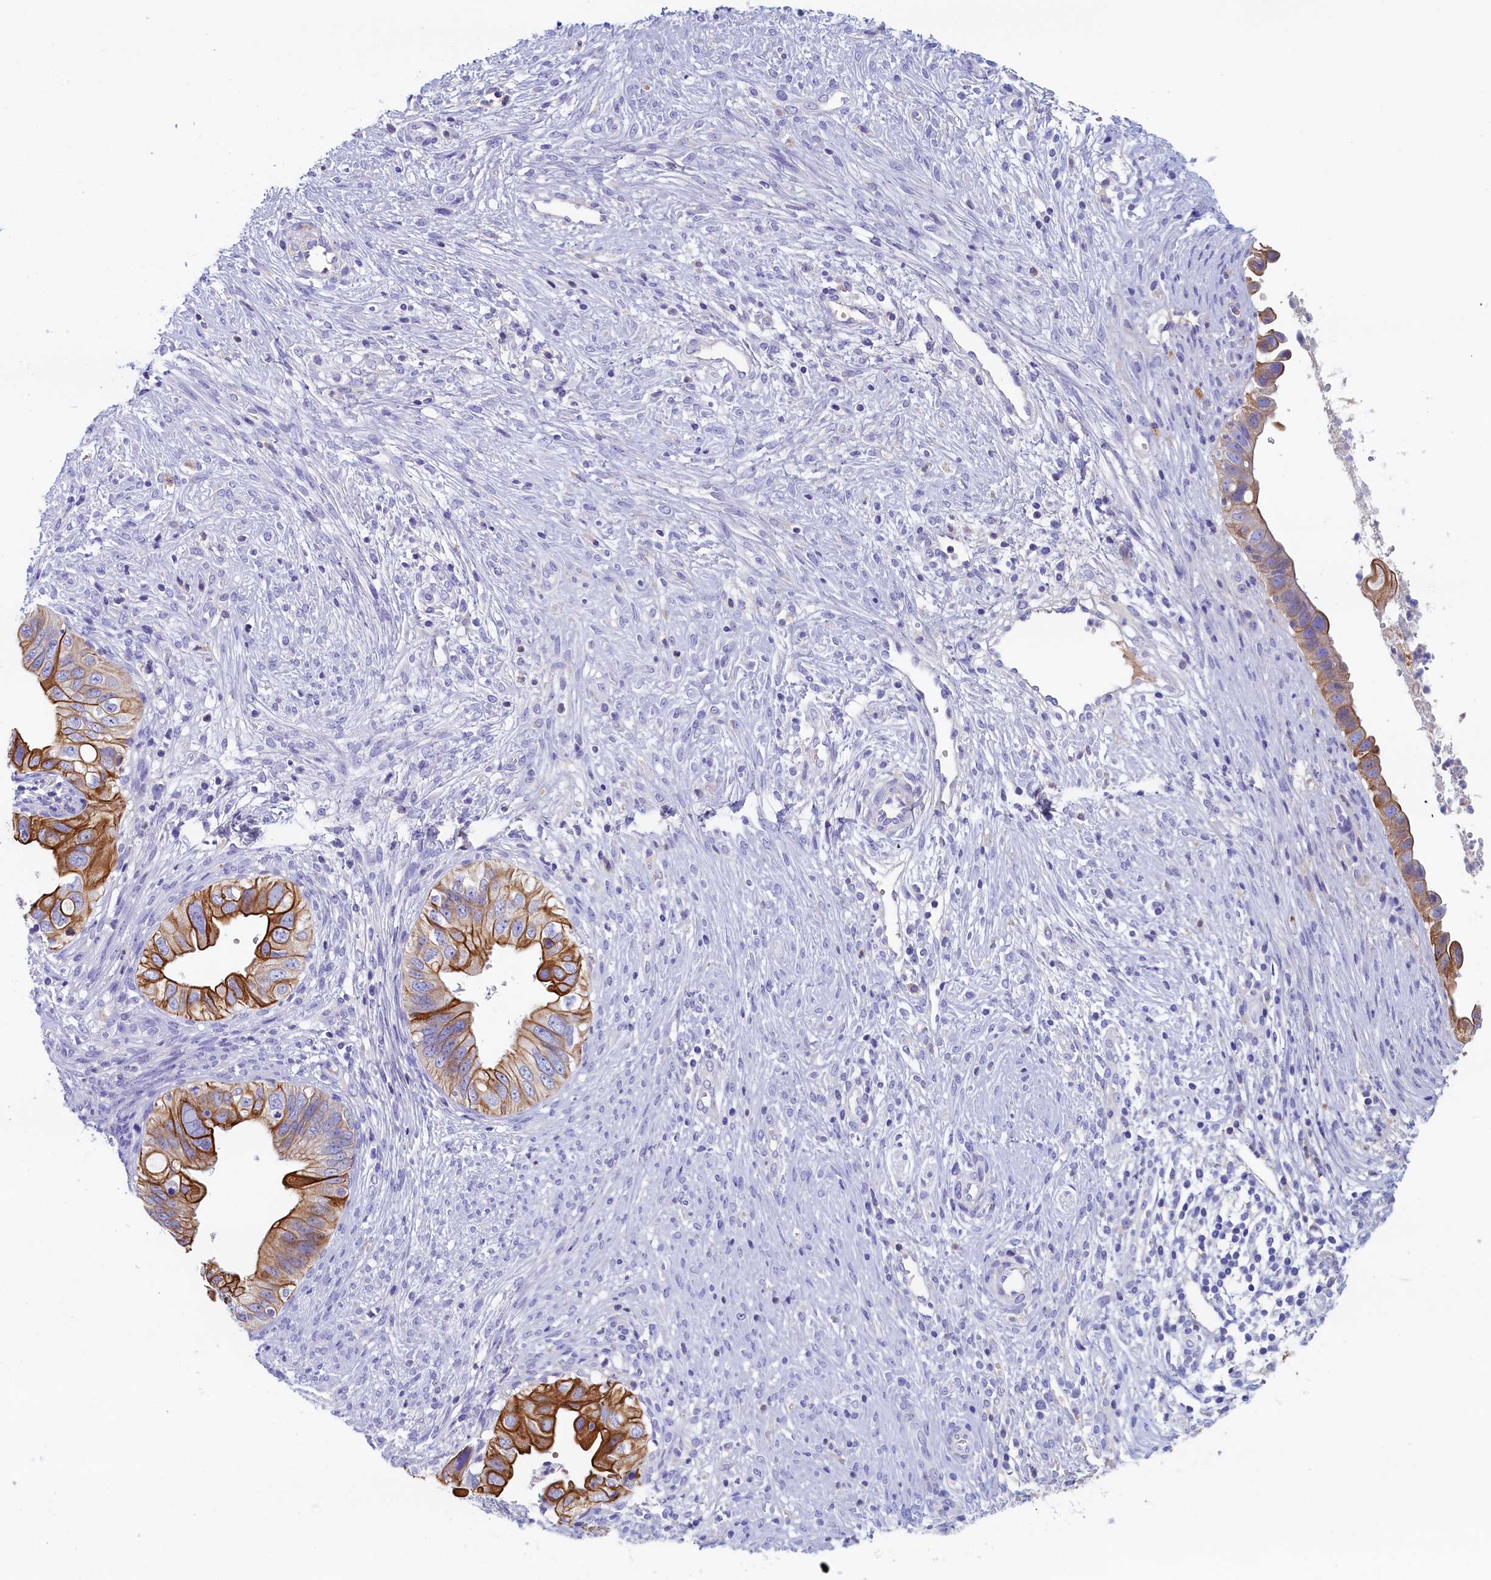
{"staining": {"intensity": "strong", "quantity": "25%-75%", "location": "cytoplasmic/membranous"}, "tissue": "cervical cancer", "cell_type": "Tumor cells", "image_type": "cancer", "snomed": [{"axis": "morphology", "description": "Adenocarcinoma, NOS"}, {"axis": "topography", "description": "Cervix"}], "caption": "Protein staining of adenocarcinoma (cervical) tissue demonstrates strong cytoplasmic/membranous positivity in about 25%-75% of tumor cells. (Brightfield microscopy of DAB IHC at high magnification).", "gene": "GUCA1C", "patient": {"sex": "female", "age": 42}}